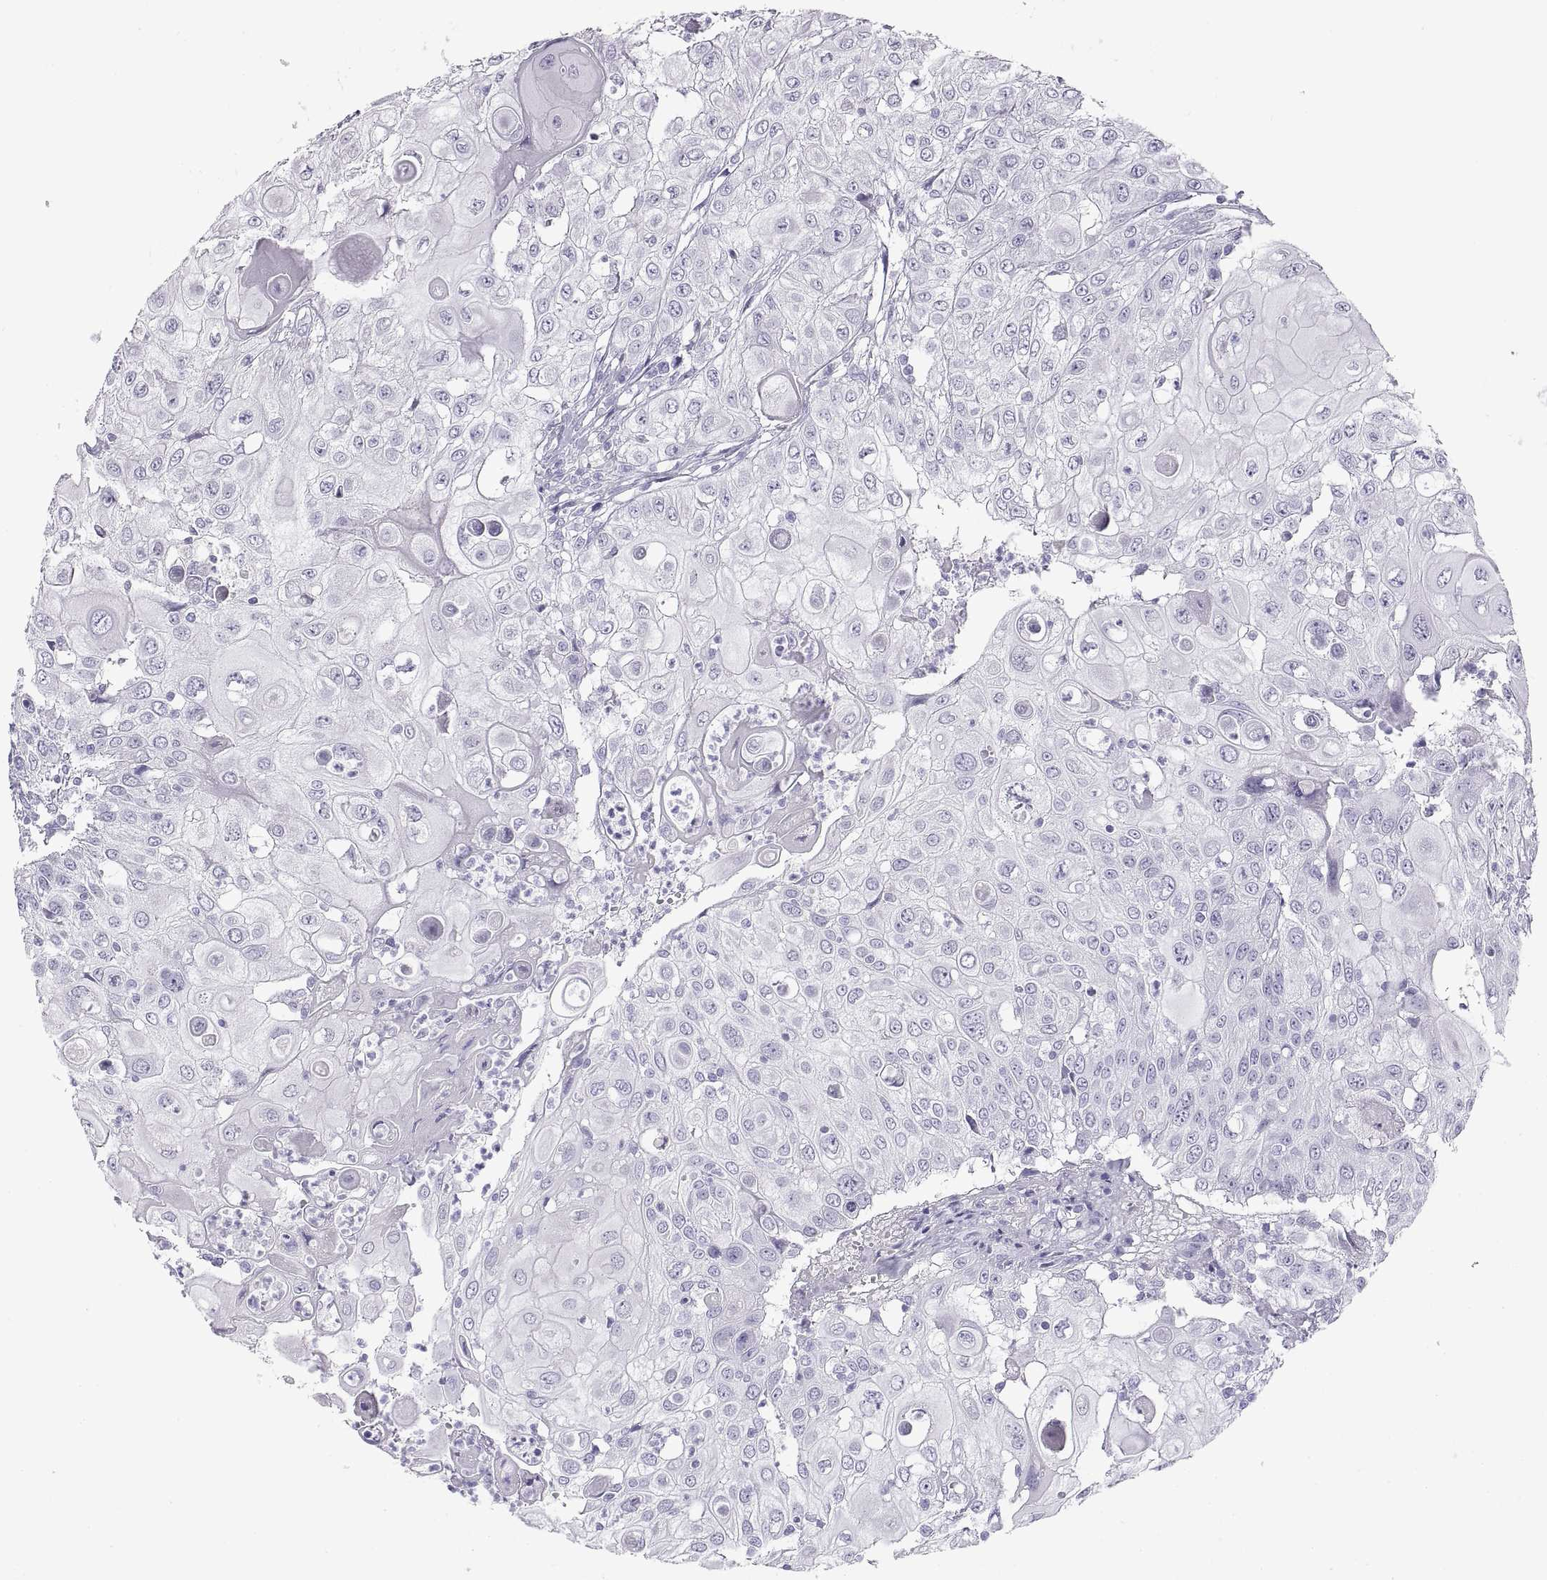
{"staining": {"intensity": "negative", "quantity": "none", "location": "none"}, "tissue": "urothelial cancer", "cell_type": "Tumor cells", "image_type": "cancer", "snomed": [{"axis": "morphology", "description": "Urothelial carcinoma, High grade"}, {"axis": "topography", "description": "Urinary bladder"}], "caption": "Tumor cells show no significant protein positivity in urothelial cancer.", "gene": "SEMG1", "patient": {"sex": "female", "age": 79}}